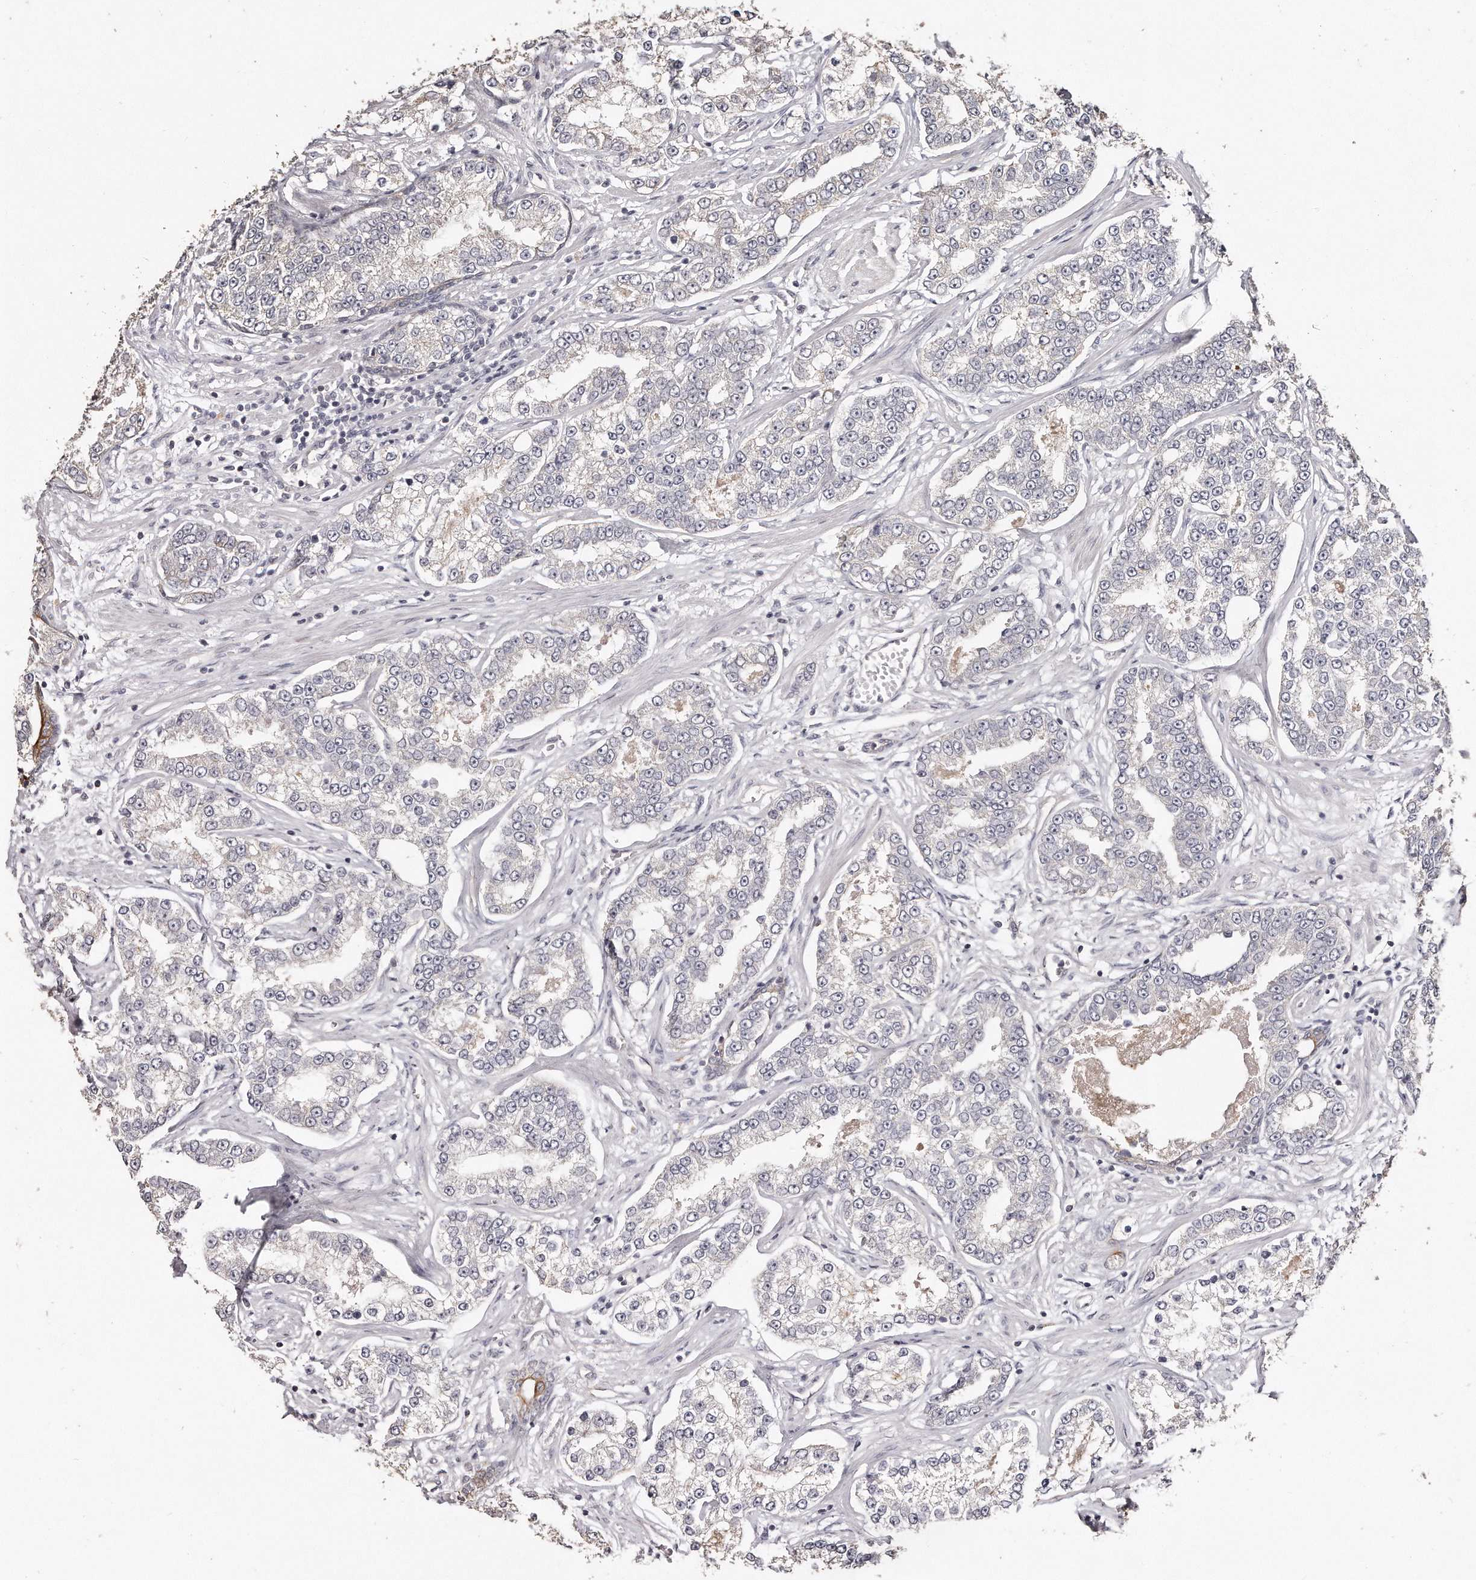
{"staining": {"intensity": "negative", "quantity": "none", "location": "none"}, "tissue": "prostate cancer", "cell_type": "Tumor cells", "image_type": "cancer", "snomed": [{"axis": "morphology", "description": "Normal tissue, NOS"}, {"axis": "morphology", "description": "Adenocarcinoma, High grade"}, {"axis": "topography", "description": "Prostate"}], "caption": "This is an immunohistochemistry histopathology image of human prostate adenocarcinoma (high-grade). There is no staining in tumor cells.", "gene": "ZYG11A", "patient": {"sex": "male", "age": 83}}